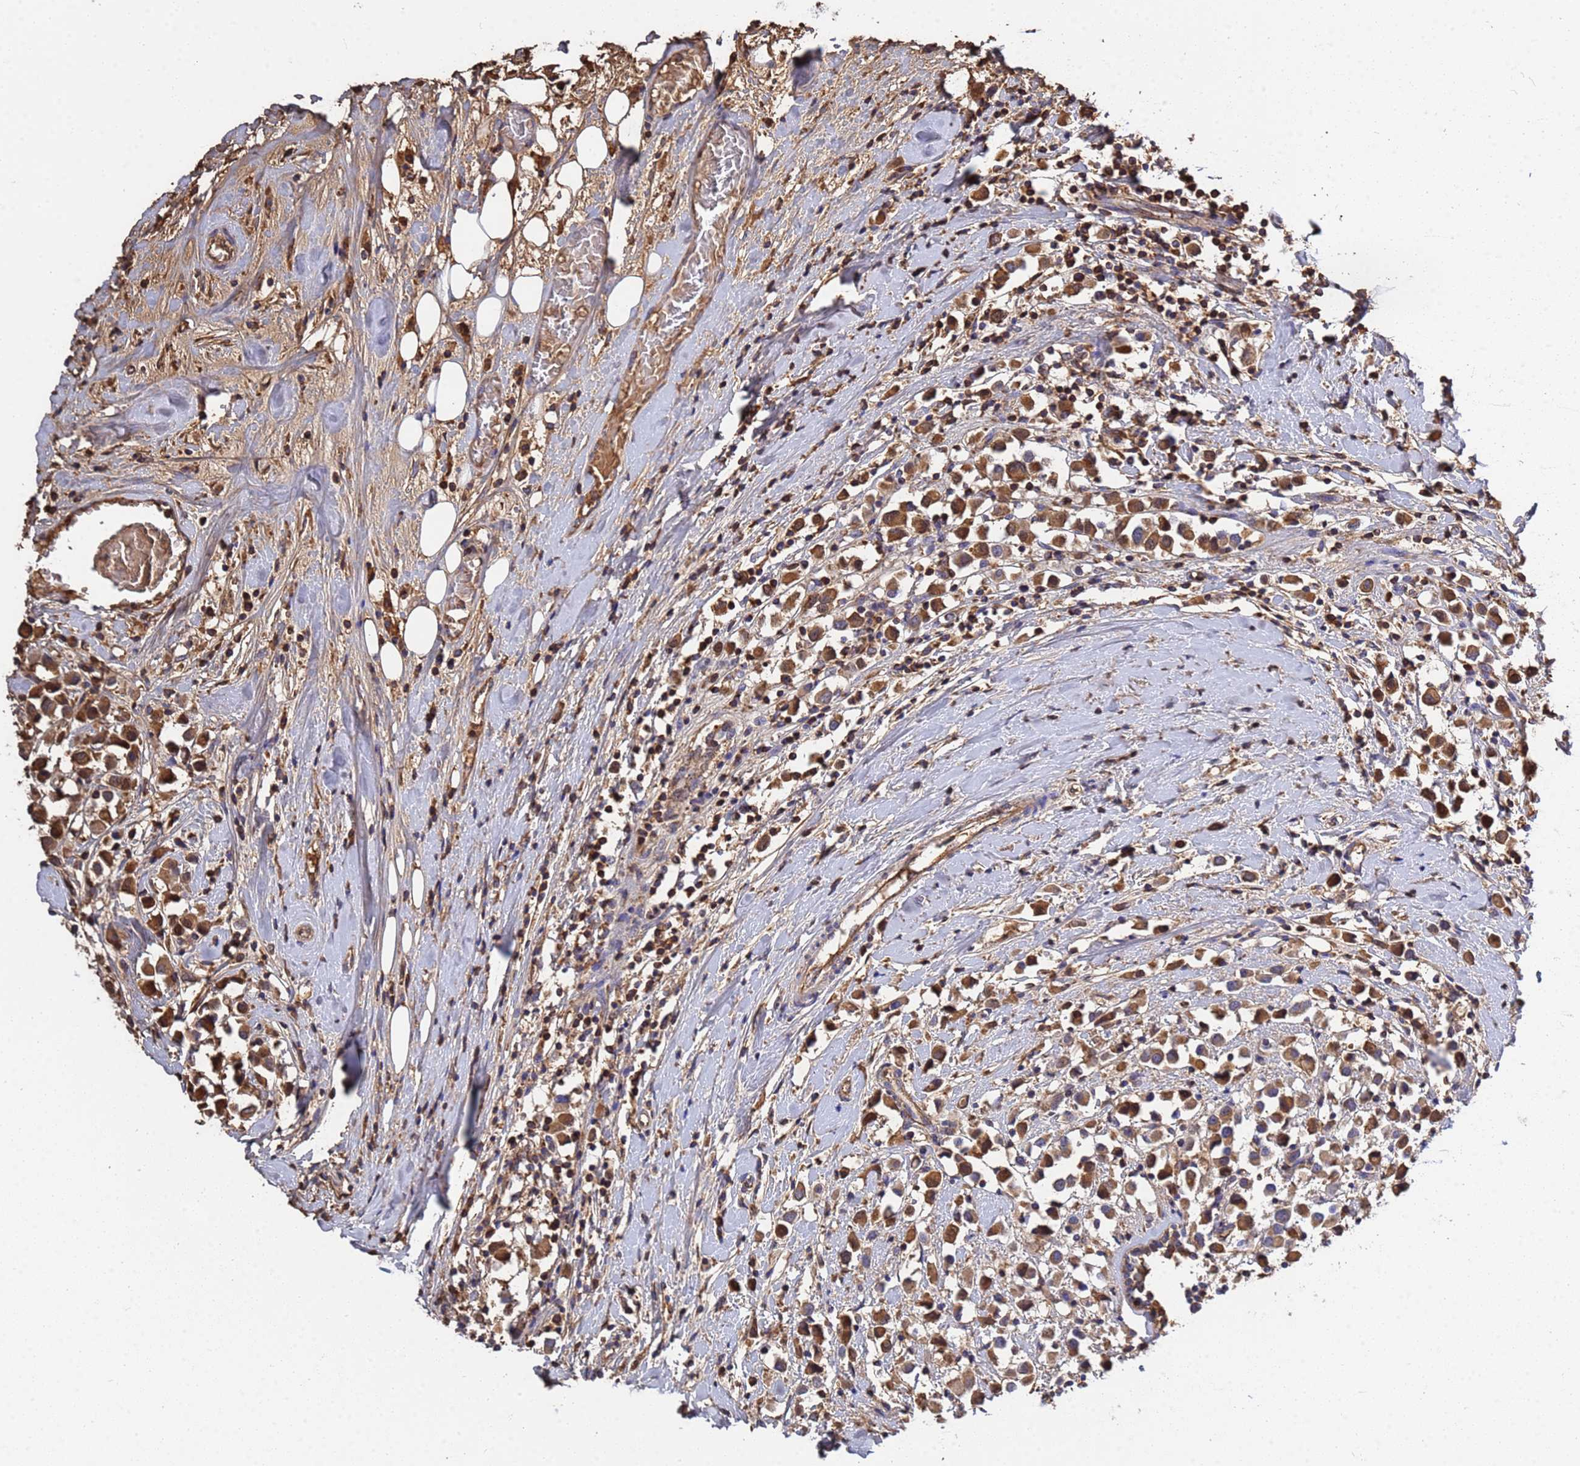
{"staining": {"intensity": "moderate", "quantity": ">75%", "location": "cytoplasmic/membranous"}, "tissue": "breast cancer", "cell_type": "Tumor cells", "image_type": "cancer", "snomed": [{"axis": "morphology", "description": "Duct carcinoma"}, {"axis": "topography", "description": "Breast"}], "caption": "Human breast cancer (infiltrating ductal carcinoma) stained with a protein marker reveals moderate staining in tumor cells.", "gene": "GLUD1", "patient": {"sex": "female", "age": 61}}